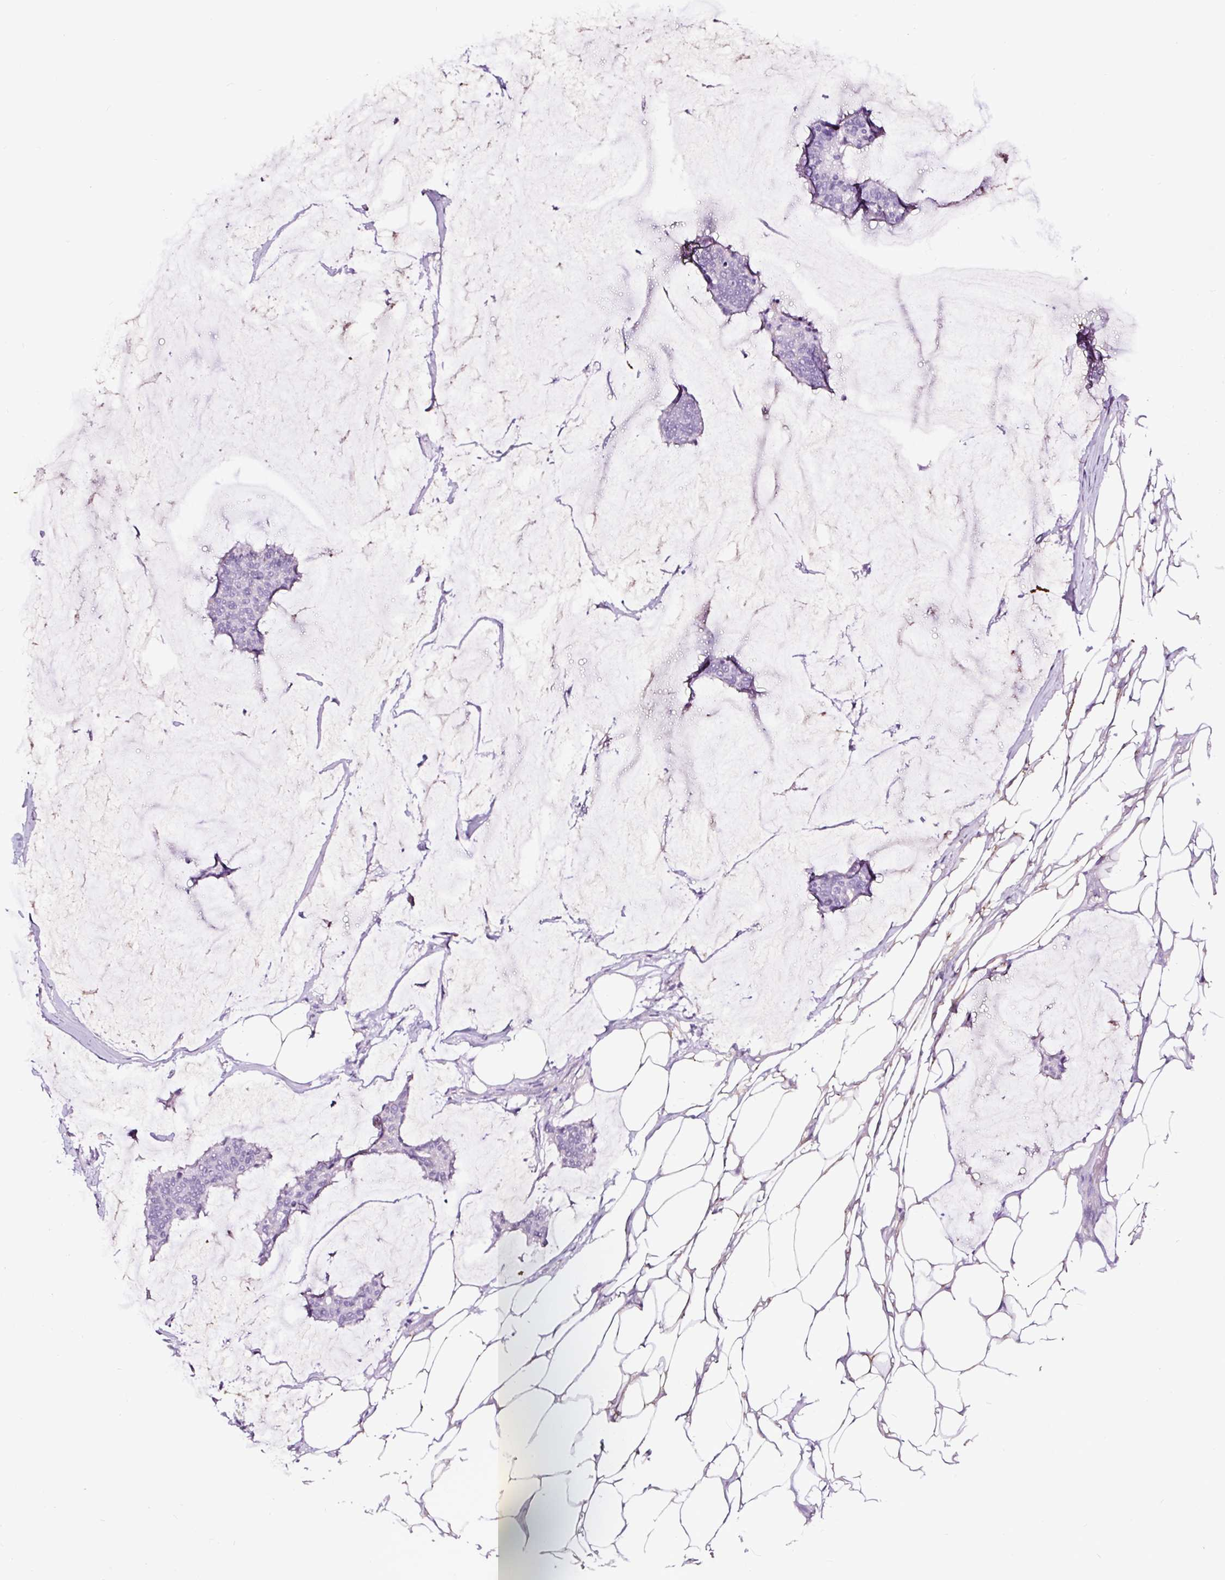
{"staining": {"intensity": "negative", "quantity": "none", "location": "none"}, "tissue": "breast cancer", "cell_type": "Tumor cells", "image_type": "cancer", "snomed": [{"axis": "morphology", "description": "Duct carcinoma"}, {"axis": "topography", "description": "Breast"}], "caption": "This micrograph is of breast cancer (intraductal carcinoma) stained with immunohistochemistry (IHC) to label a protein in brown with the nuclei are counter-stained blue. There is no staining in tumor cells.", "gene": "SLC7A8", "patient": {"sex": "female", "age": 93}}